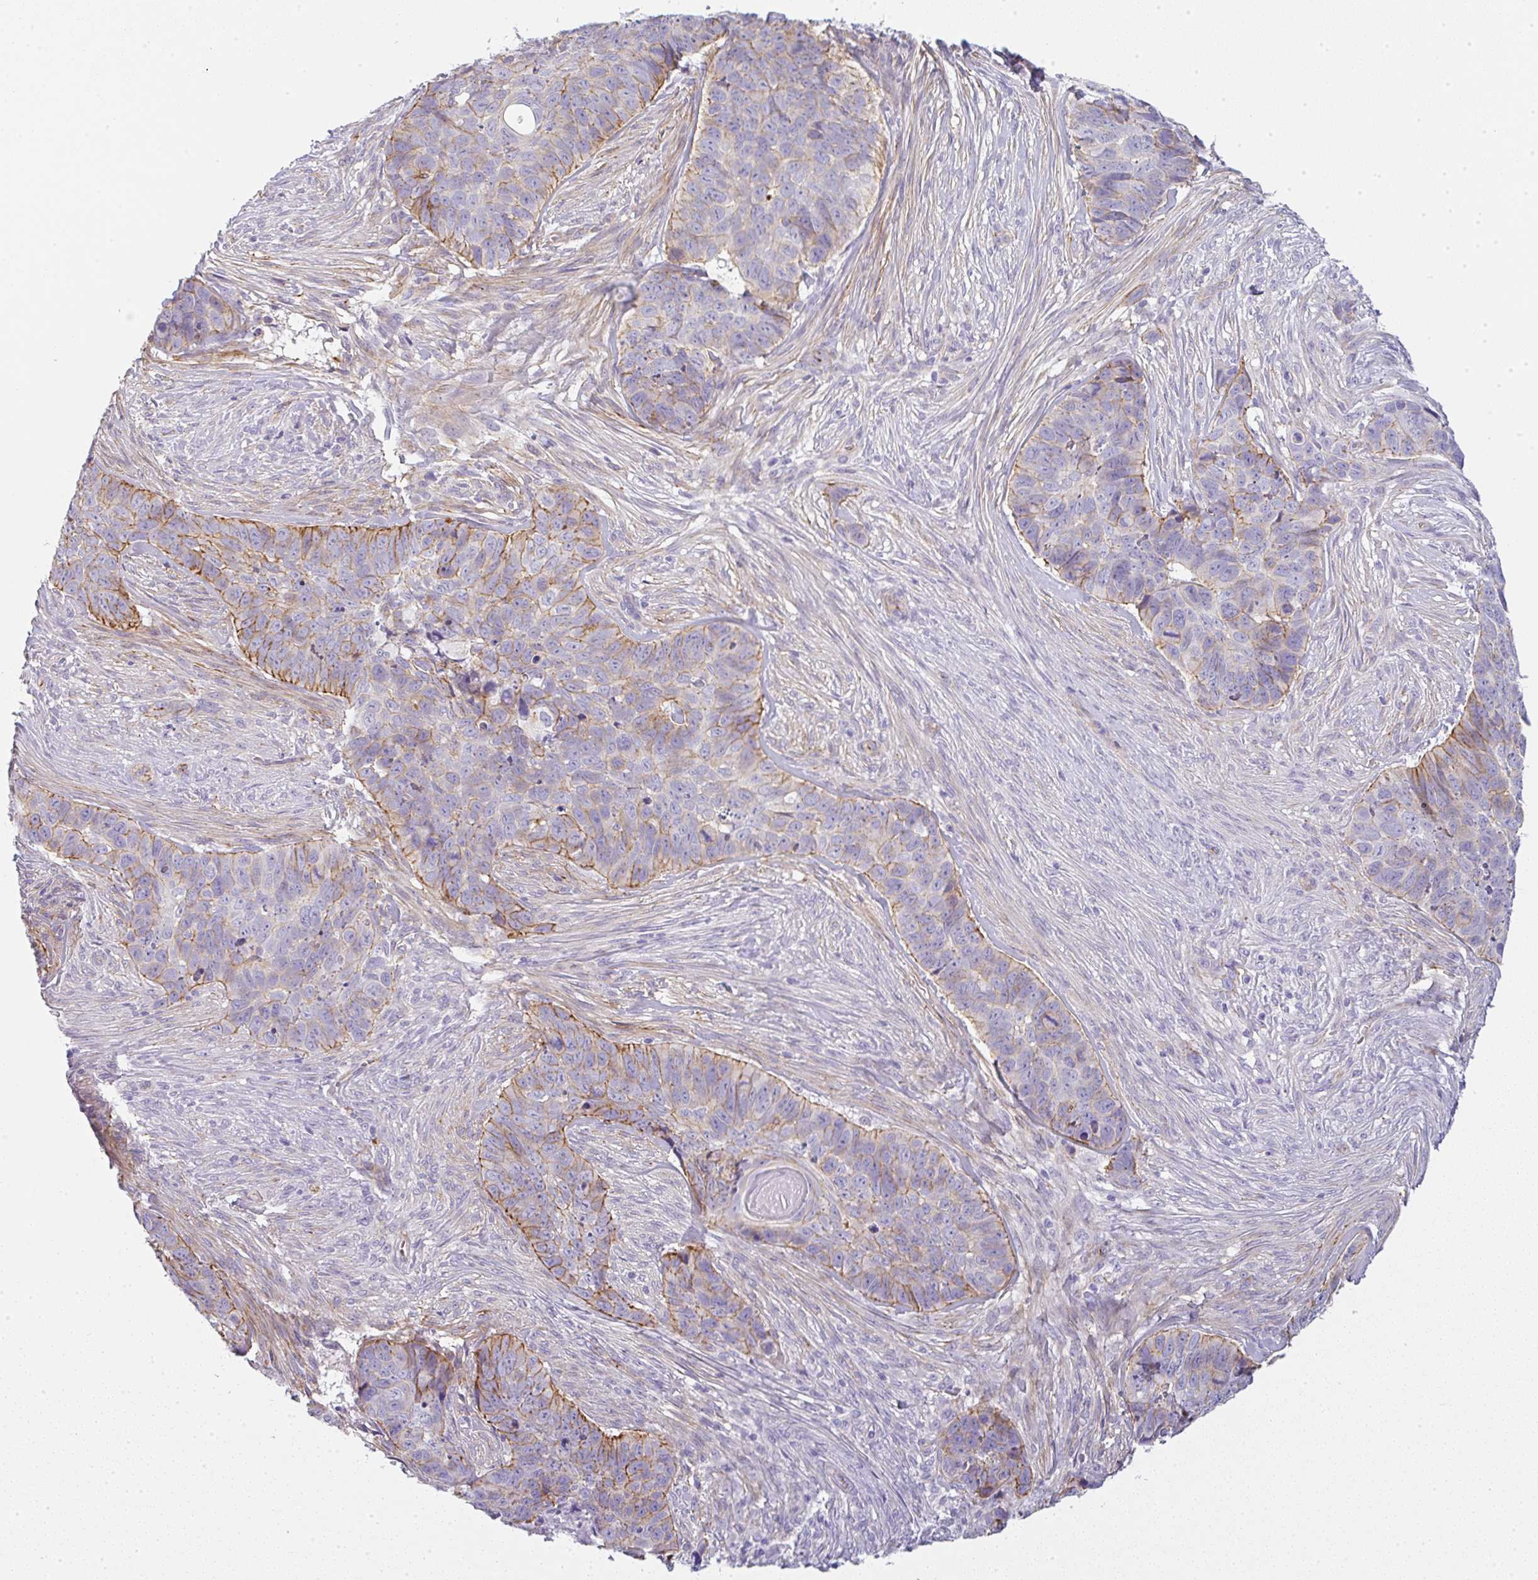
{"staining": {"intensity": "moderate", "quantity": "<25%", "location": "cytoplasmic/membranous"}, "tissue": "skin cancer", "cell_type": "Tumor cells", "image_type": "cancer", "snomed": [{"axis": "morphology", "description": "Basal cell carcinoma"}, {"axis": "topography", "description": "Skin"}], "caption": "An image of human basal cell carcinoma (skin) stained for a protein shows moderate cytoplasmic/membranous brown staining in tumor cells.", "gene": "LPAR4", "patient": {"sex": "female", "age": 82}}